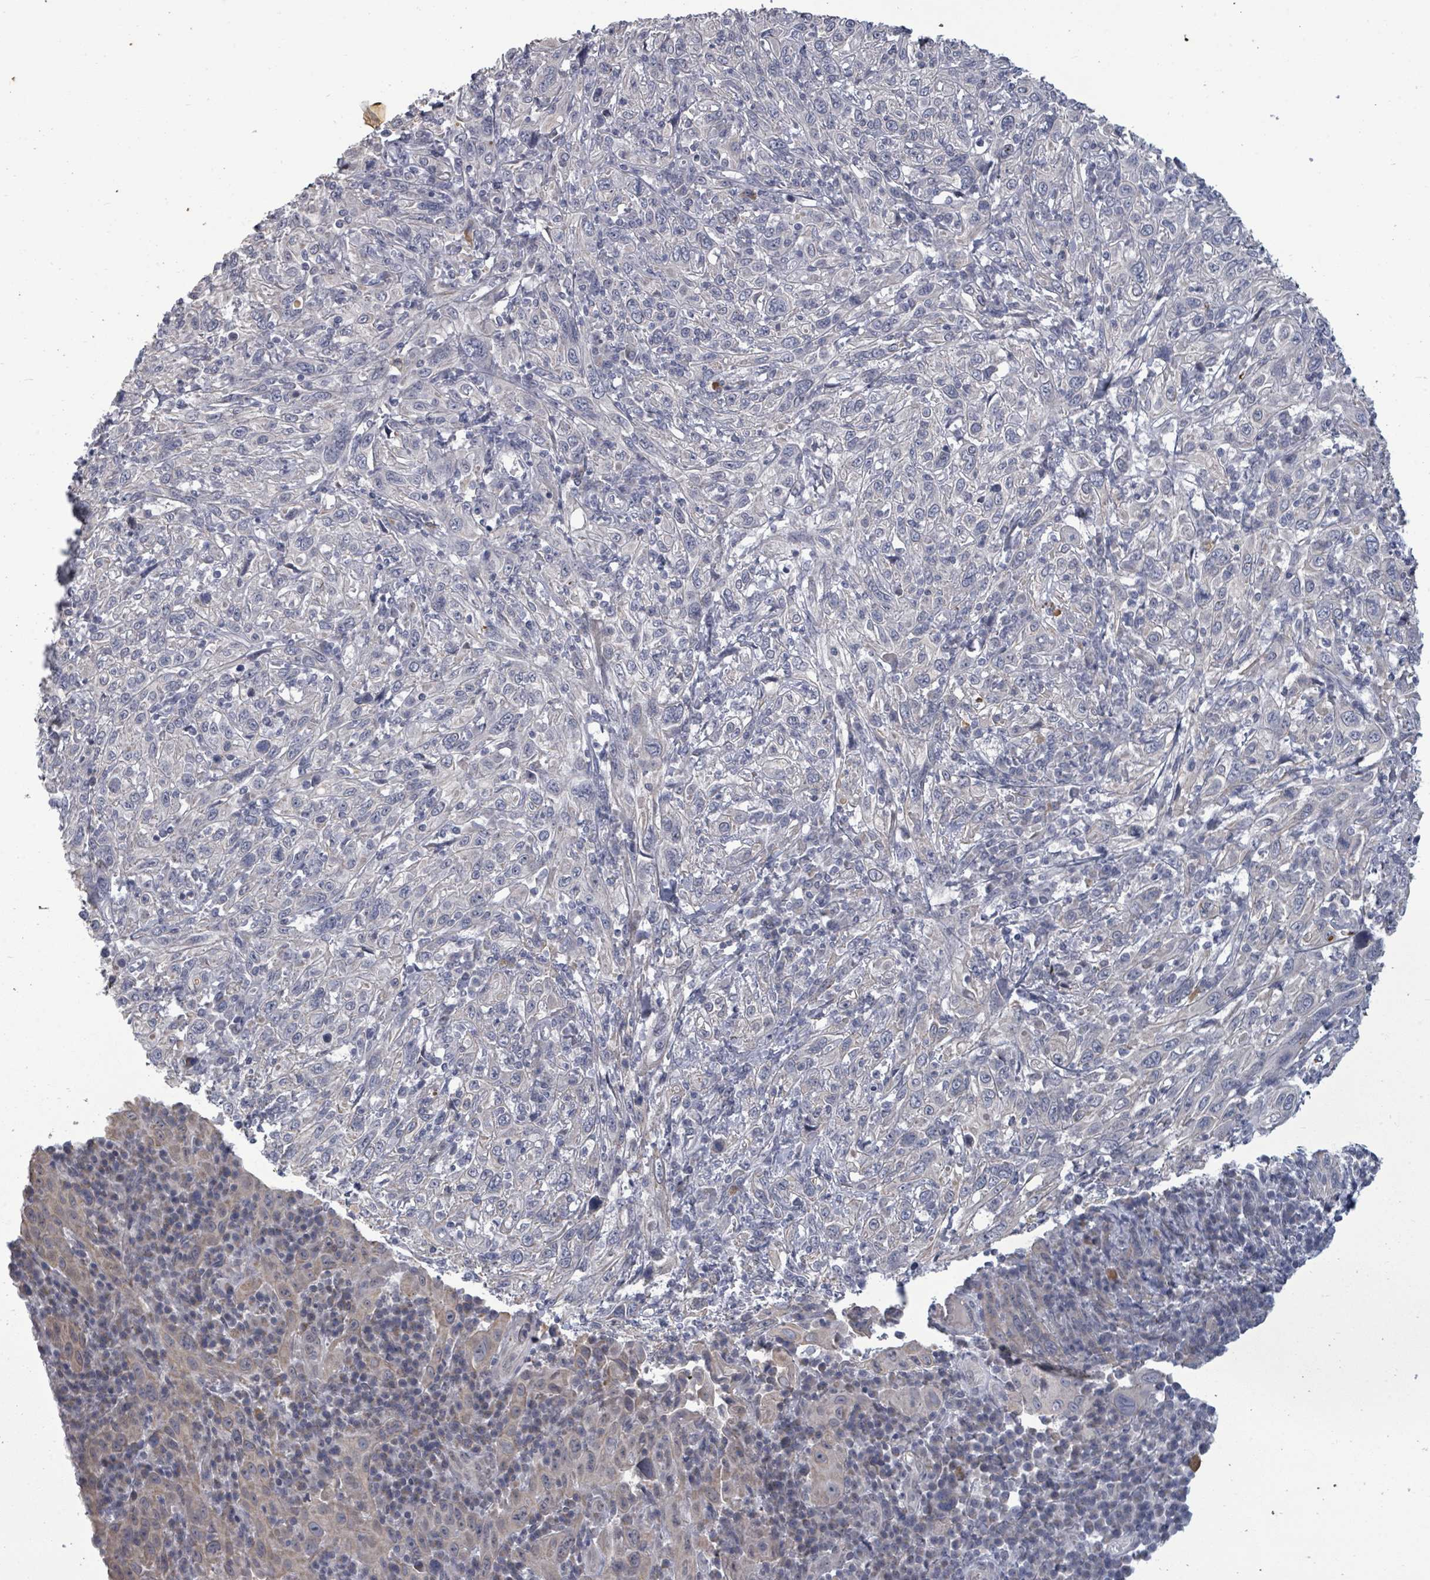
{"staining": {"intensity": "negative", "quantity": "none", "location": "none"}, "tissue": "cervical cancer", "cell_type": "Tumor cells", "image_type": "cancer", "snomed": [{"axis": "morphology", "description": "Squamous cell carcinoma, NOS"}, {"axis": "topography", "description": "Cervix"}], "caption": "An image of human cervical cancer is negative for staining in tumor cells.", "gene": "ASB12", "patient": {"sex": "female", "age": 46}}